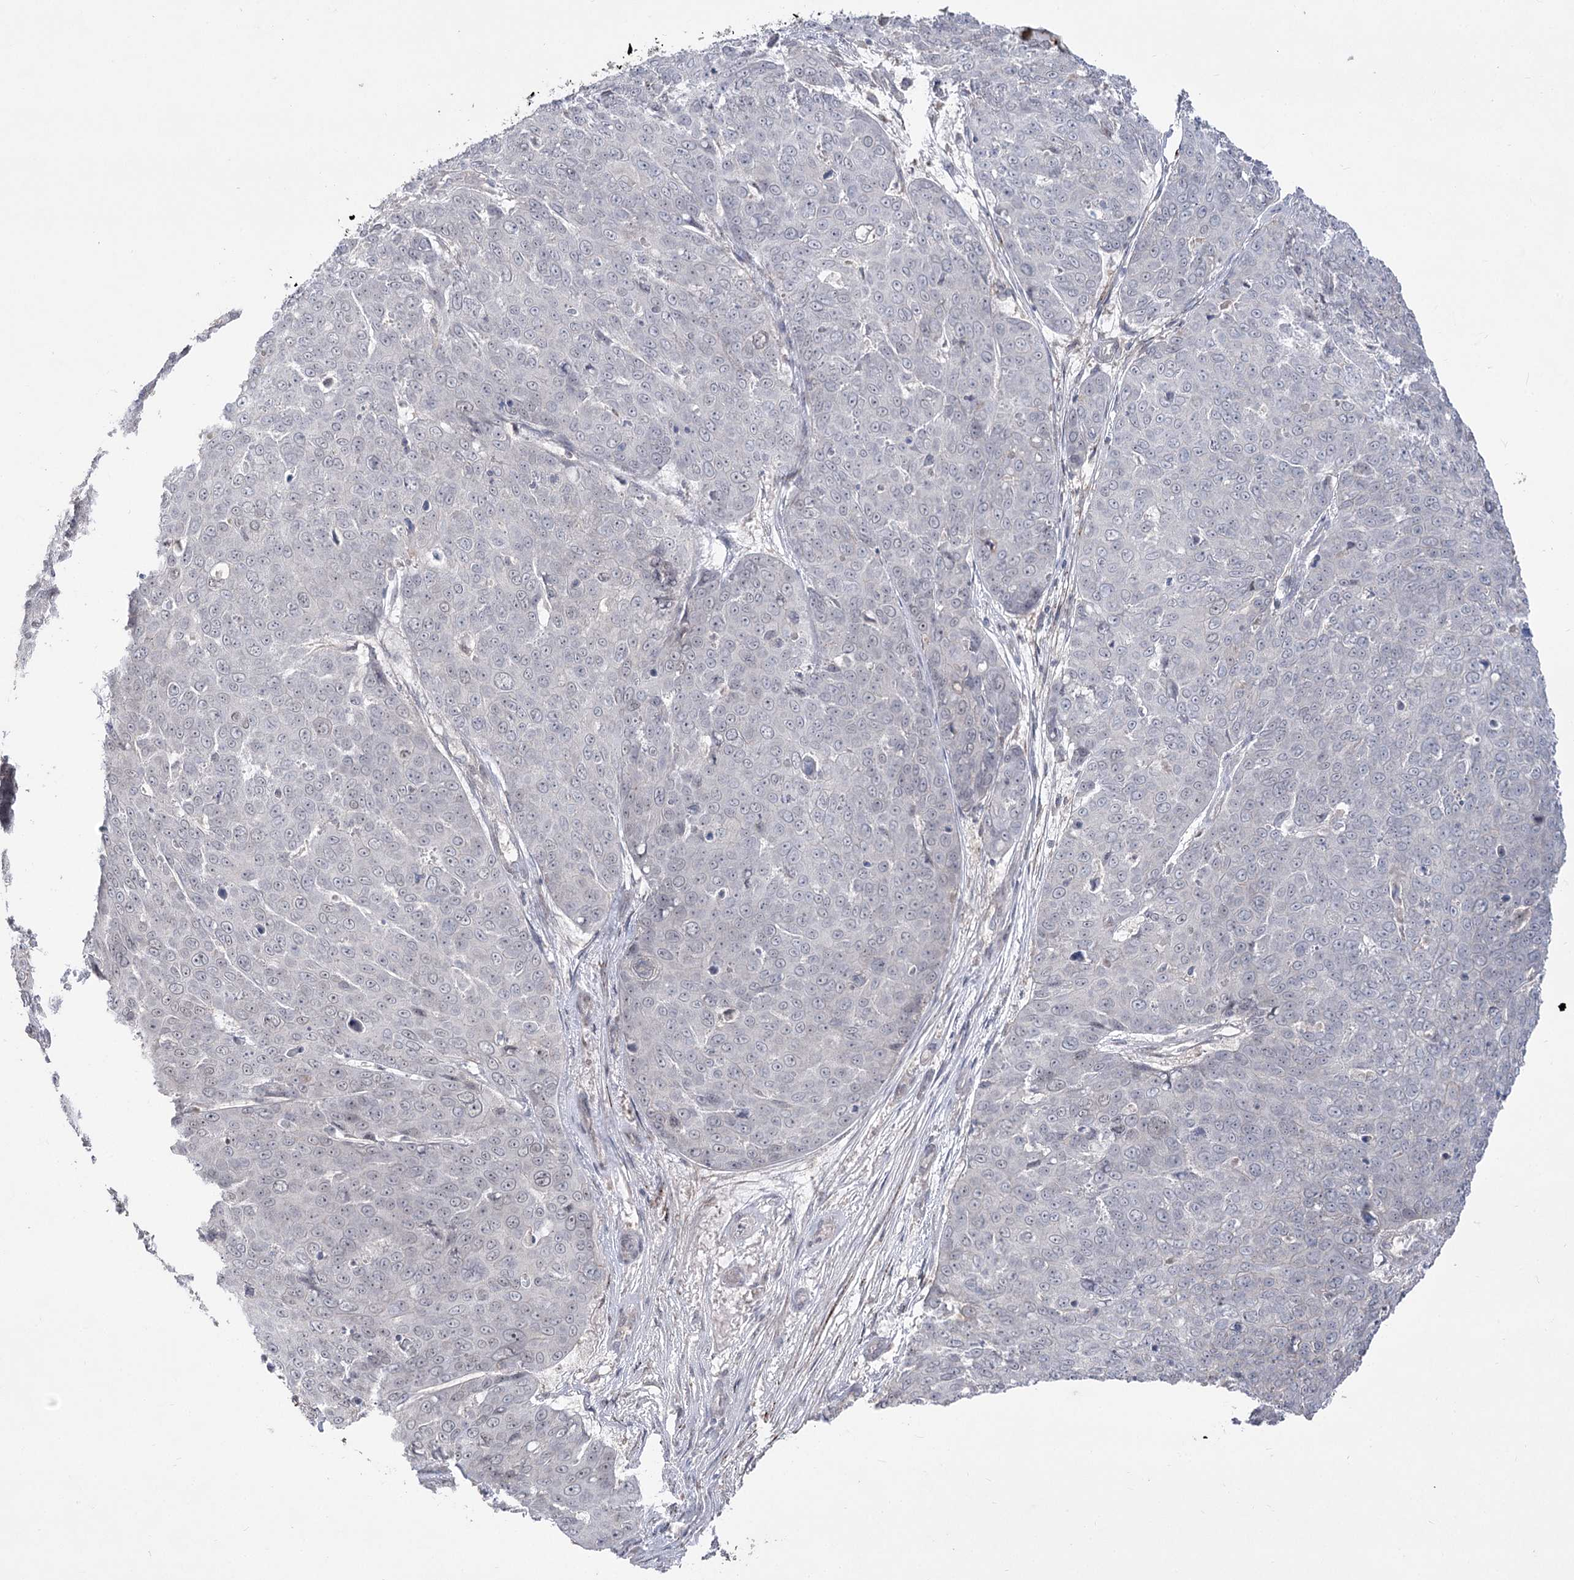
{"staining": {"intensity": "negative", "quantity": "none", "location": "none"}, "tissue": "skin cancer", "cell_type": "Tumor cells", "image_type": "cancer", "snomed": [{"axis": "morphology", "description": "Squamous cell carcinoma, NOS"}, {"axis": "topography", "description": "Skin"}], "caption": "A high-resolution micrograph shows IHC staining of skin squamous cell carcinoma, which shows no significant expression in tumor cells. (DAB (3,3'-diaminobenzidine) IHC, high magnification).", "gene": "ZSCAN23", "patient": {"sex": "male", "age": 71}}